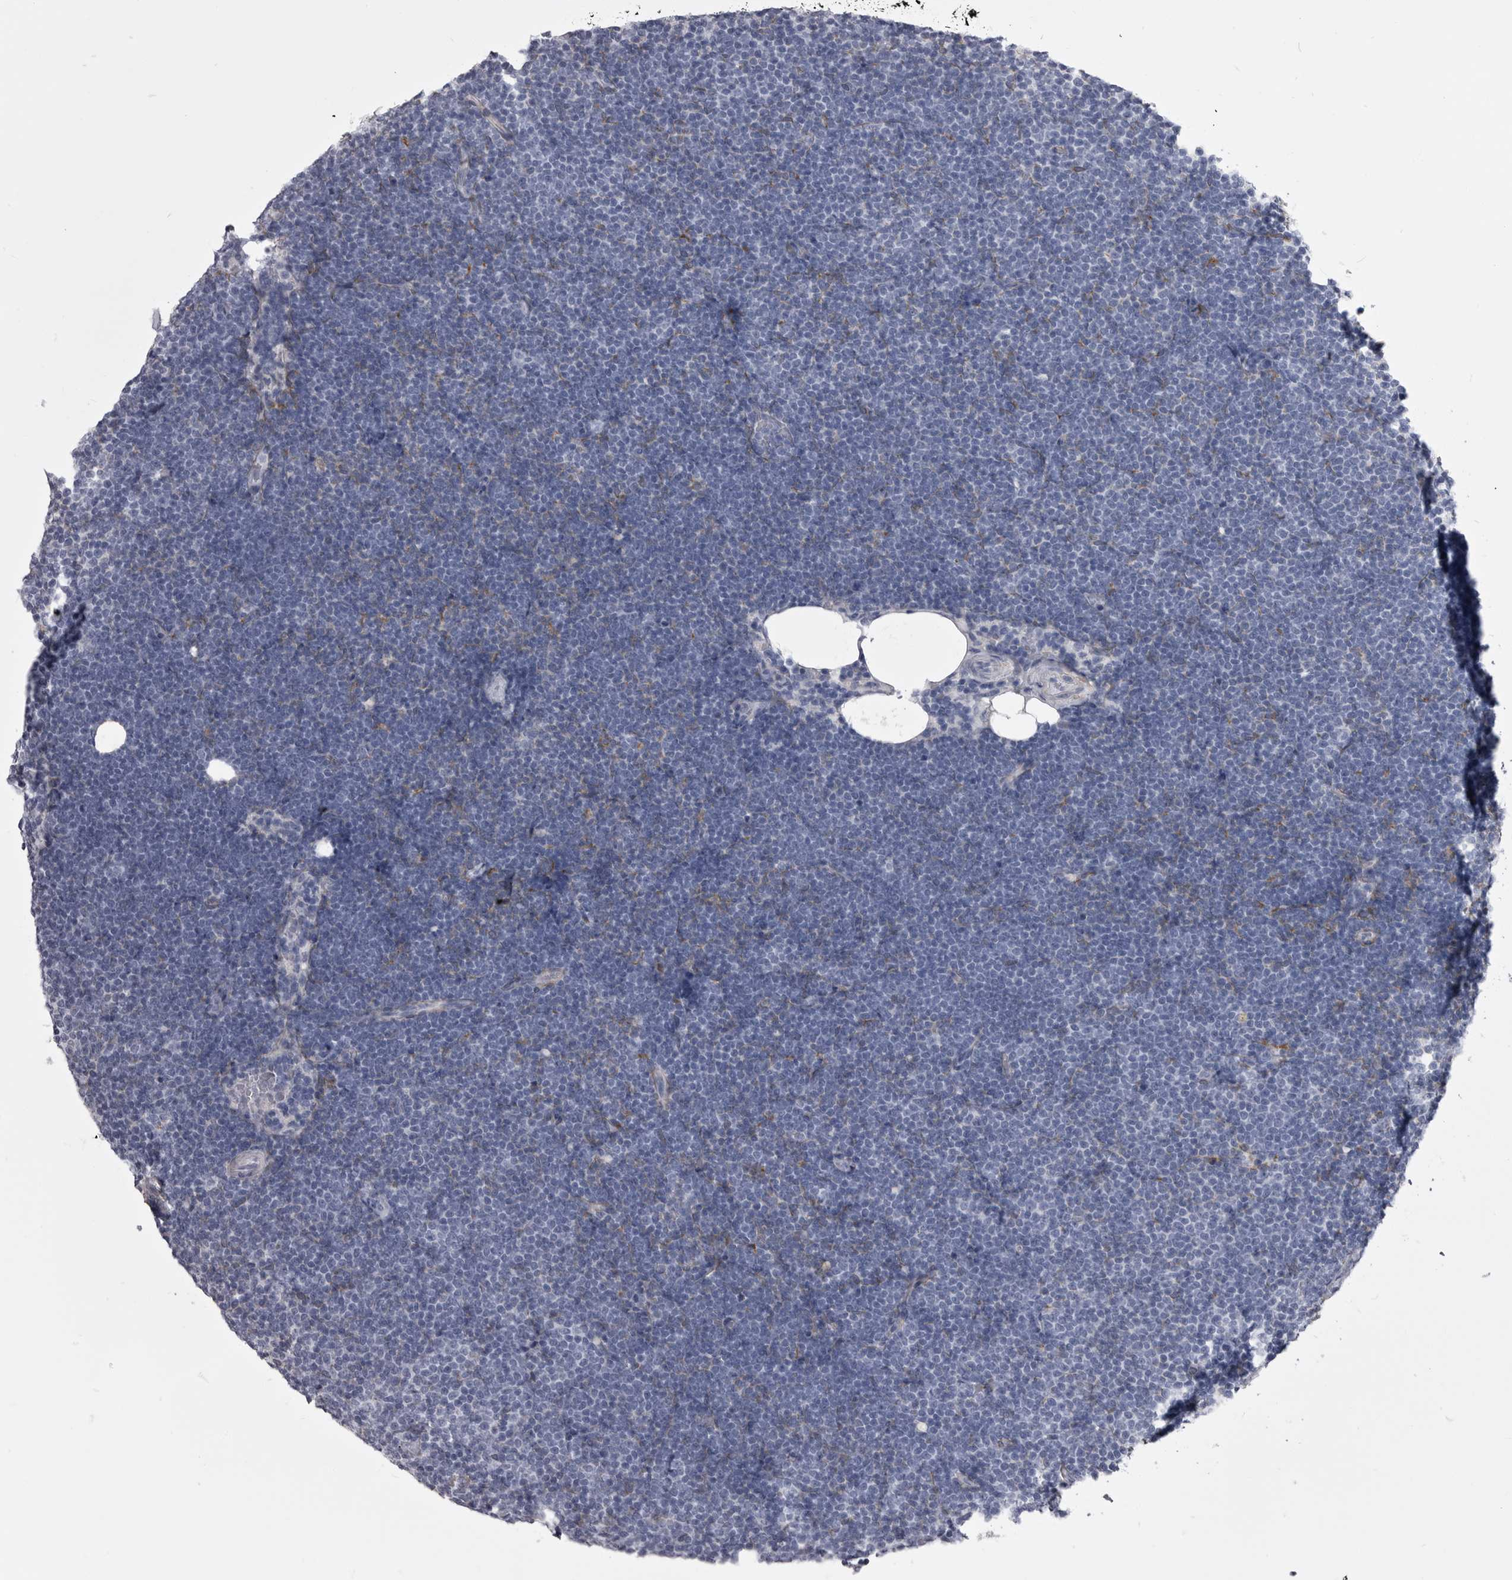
{"staining": {"intensity": "negative", "quantity": "none", "location": "none"}, "tissue": "lymphoma", "cell_type": "Tumor cells", "image_type": "cancer", "snomed": [{"axis": "morphology", "description": "Malignant lymphoma, non-Hodgkin's type, Low grade"}, {"axis": "topography", "description": "Lymph node"}], "caption": "Tumor cells show no significant protein positivity in malignant lymphoma, non-Hodgkin's type (low-grade). (DAB immunohistochemistry (IHC) with hematoxylin counter stain).", "gene": "ANK2", "patient": {"sex": "female", "age": 53}}